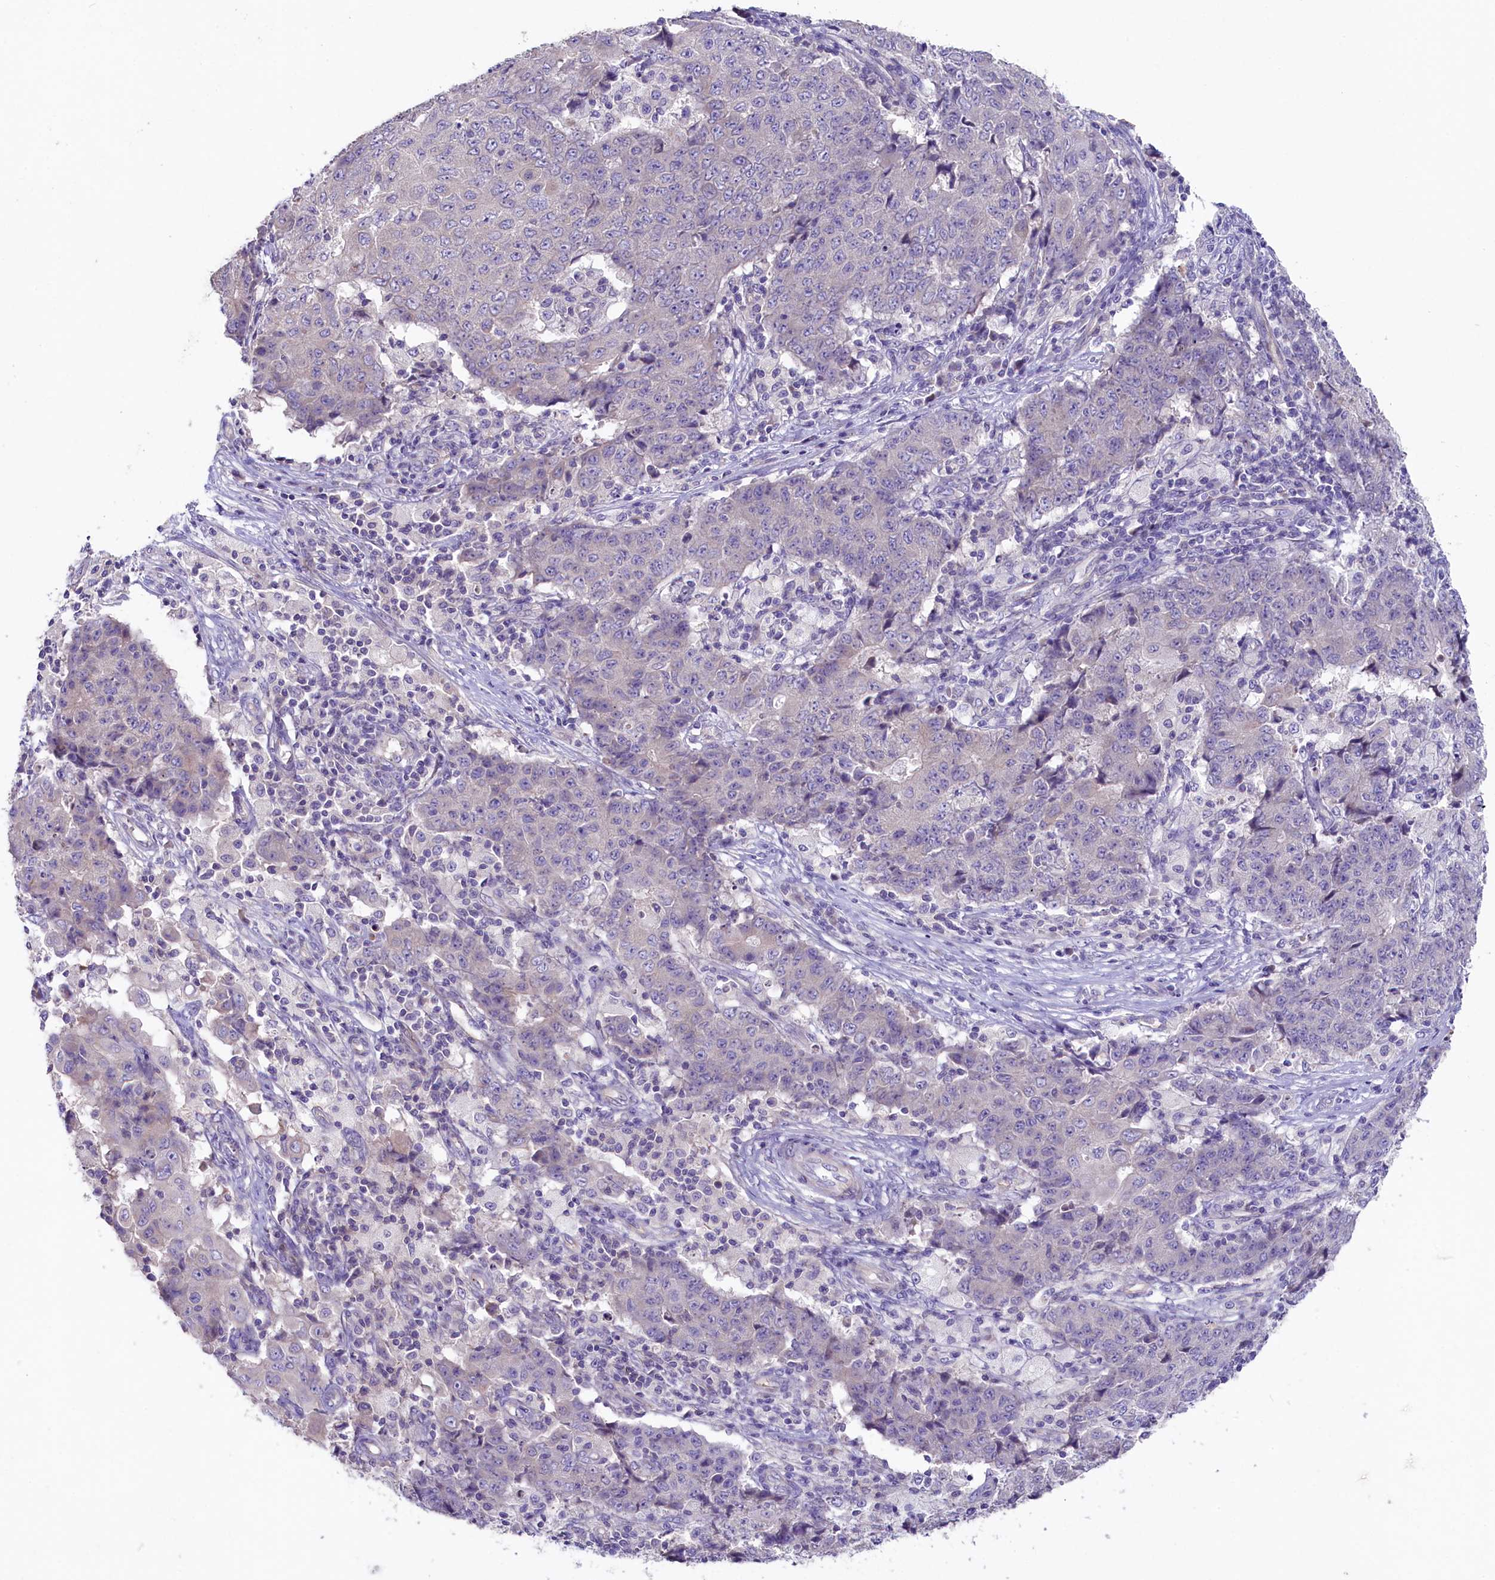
{"staining": {"intensity": "negative", "quantity": "none", "location": "none"}, "tissue": "ovarian cancer", "cell_type": "Tumor cells", "image_type": "cancer", "snomed": [{"axis": "morphology", "description": "Carcinoma, endometroid"}, {"axis": "topography", "description": "Ovary"}], "caption": "This is an immunohistochemistry photomicrograph of ovarian endometroid carcinoma. There is no expression in tumor cells.", "gene": "CD99L2", "patient": {"sex": "female", "age": 42}}